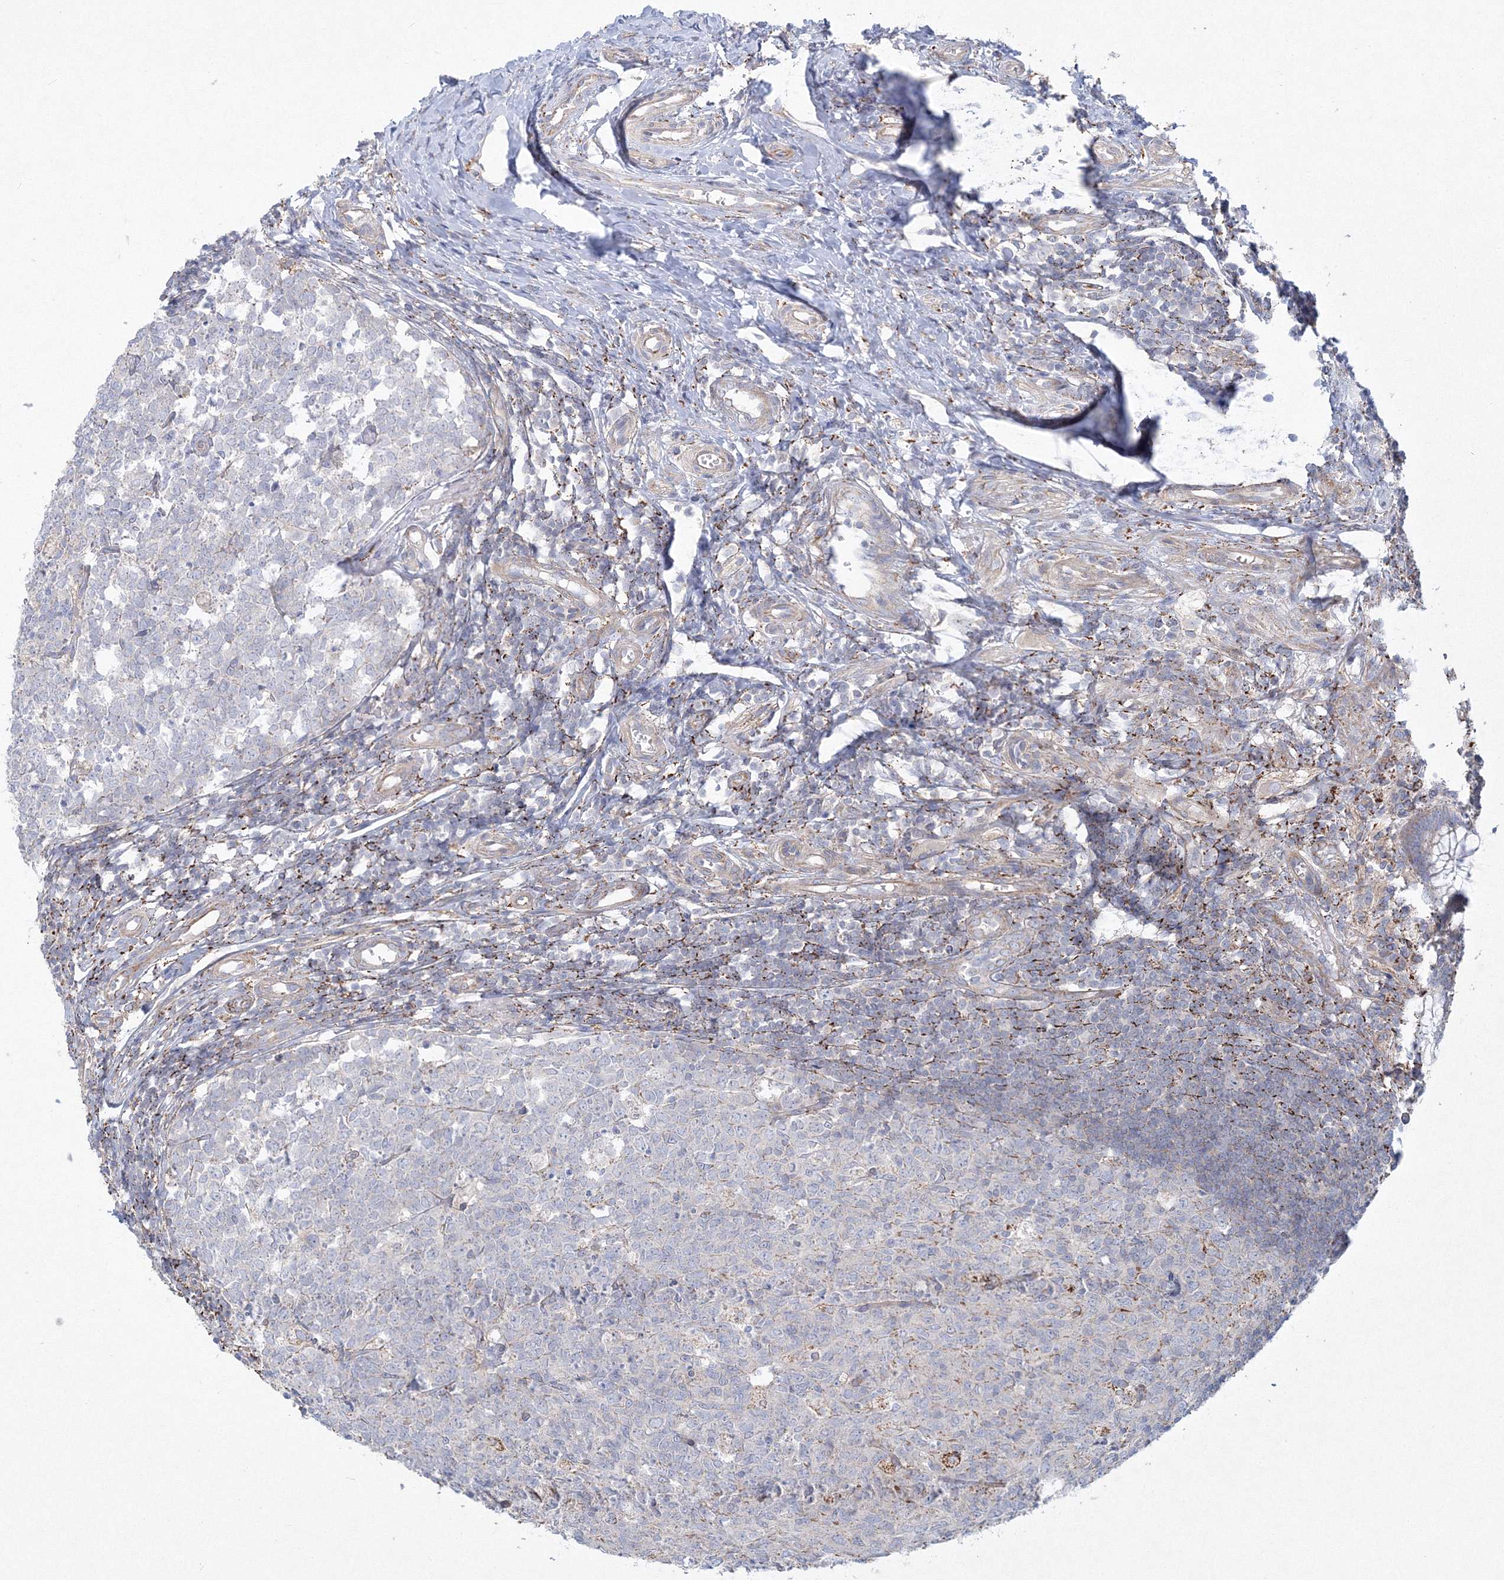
{"staining": {"intensity": "negative", "quantity": "none", "location": "none"}, "tissue": "appendix", "cell_type": "Glandular cells", "image_type": "normal", "snomed": [{"axis": "morphology", "description": "Normal tissue, NOS"}, {"axis": "topography", "description": "Appendix"}], "caption": "This photomicrograph is of normal appendix stained with immunohistochemistry (IHC) to label a protein in brown with the nuclei are counter-stained blue. There is no positivity in glandular cells.", "gene": "WDR49", "patient": {"sex": "male", "age": 14}}